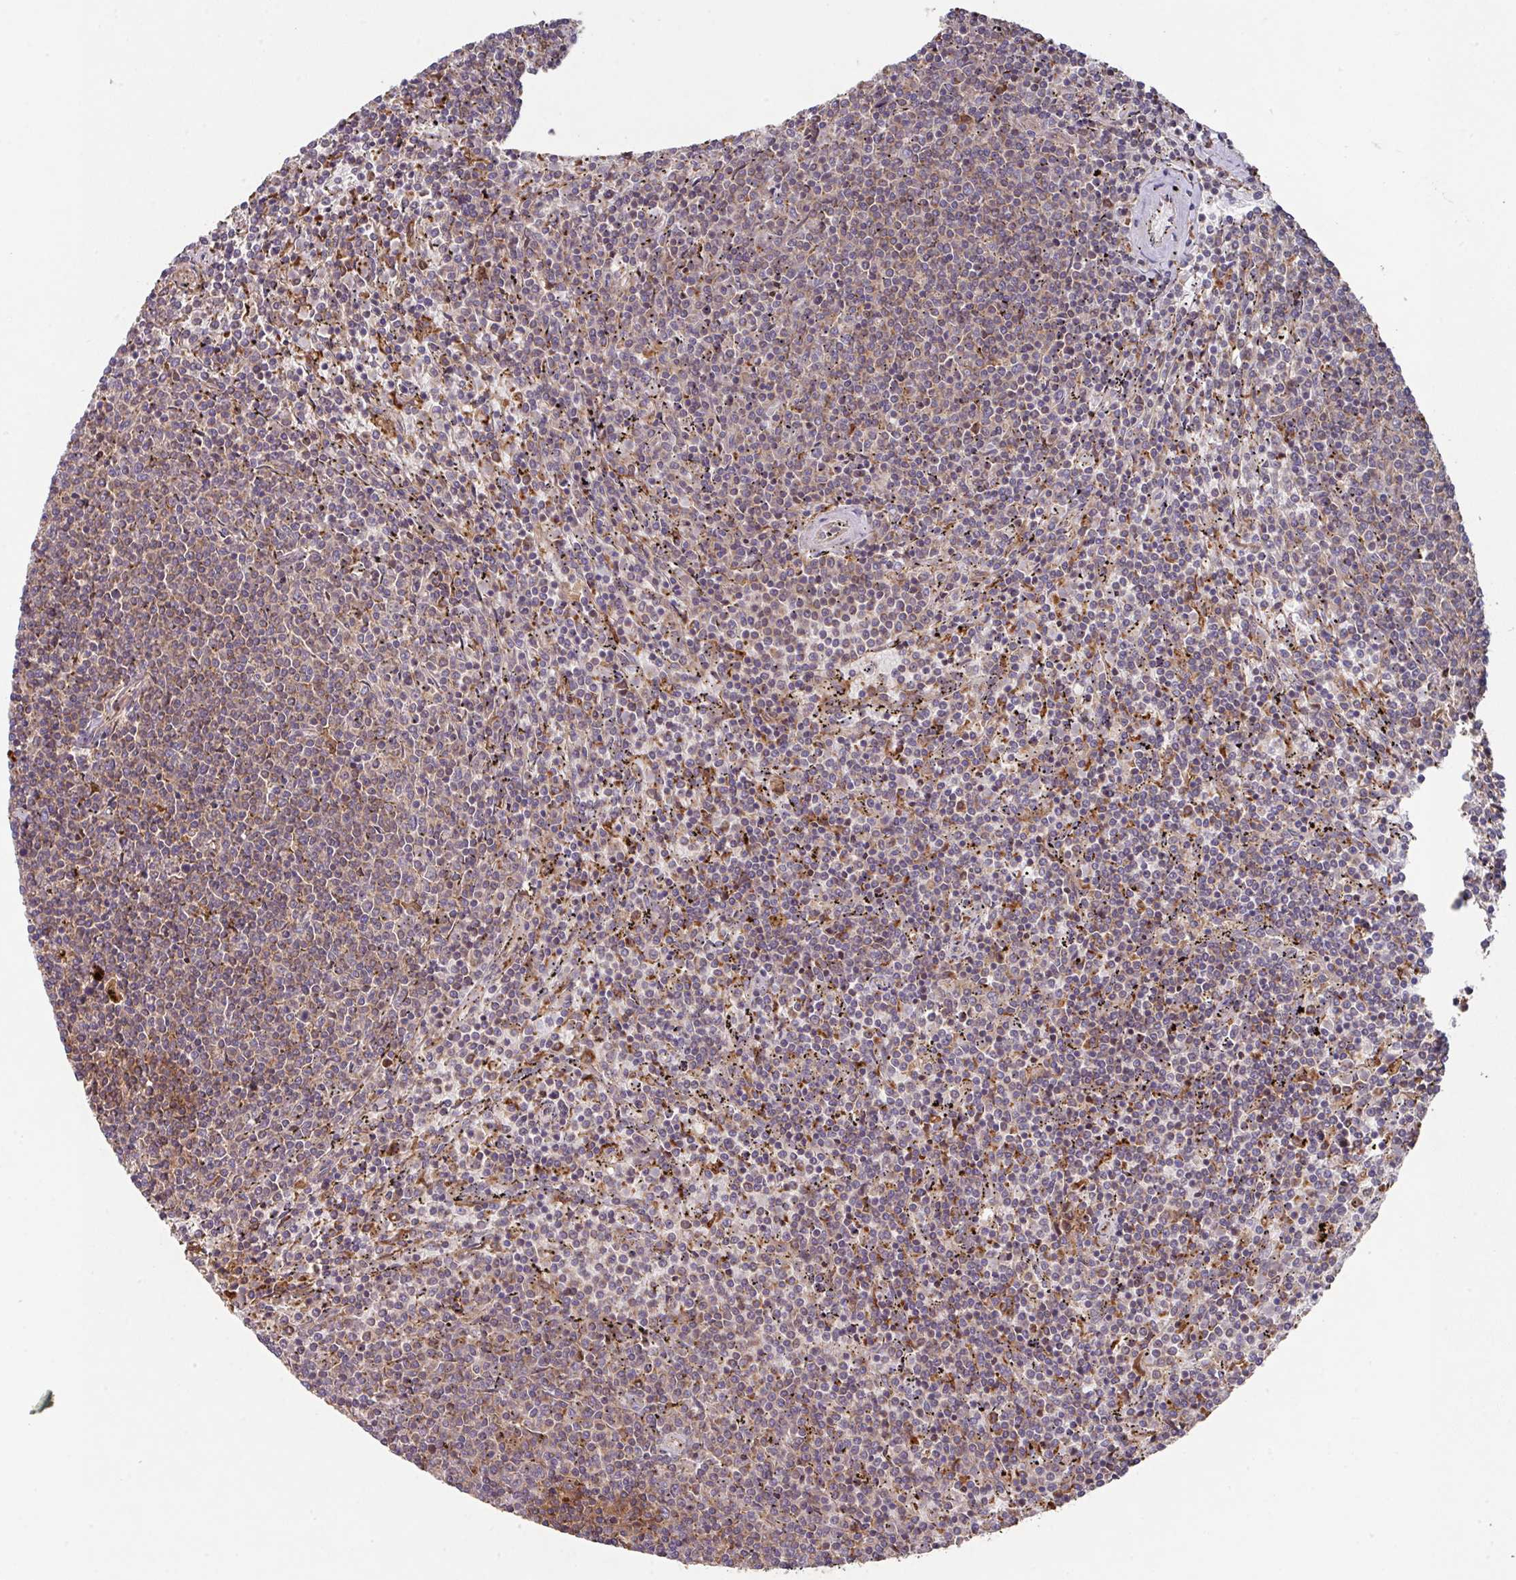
{"staining": {"intensity": "weak", "quantity": "<25%", "location": "cytoplasmic/membranous"}, "tissue": "lymphoma", "cell_type": "Tumor cells", "image_type": "cancer", "snomed": [{"axis": "morphology", "description": "Malignant lymphoma, non-Hodgkin's type, Low grade"}, {"axis": "topography", "description": "Spleen"}], "caption": "Immunohistochemistry of human low-grade malignant lymphoma, non-Hodgkin's type displays no positivity in tumor cells. (Brightfield microscopy of DAB immunohistochemistry at high magnification).", "gene": "TRIM14", "patient": {"sex": "female", "age": 50}}